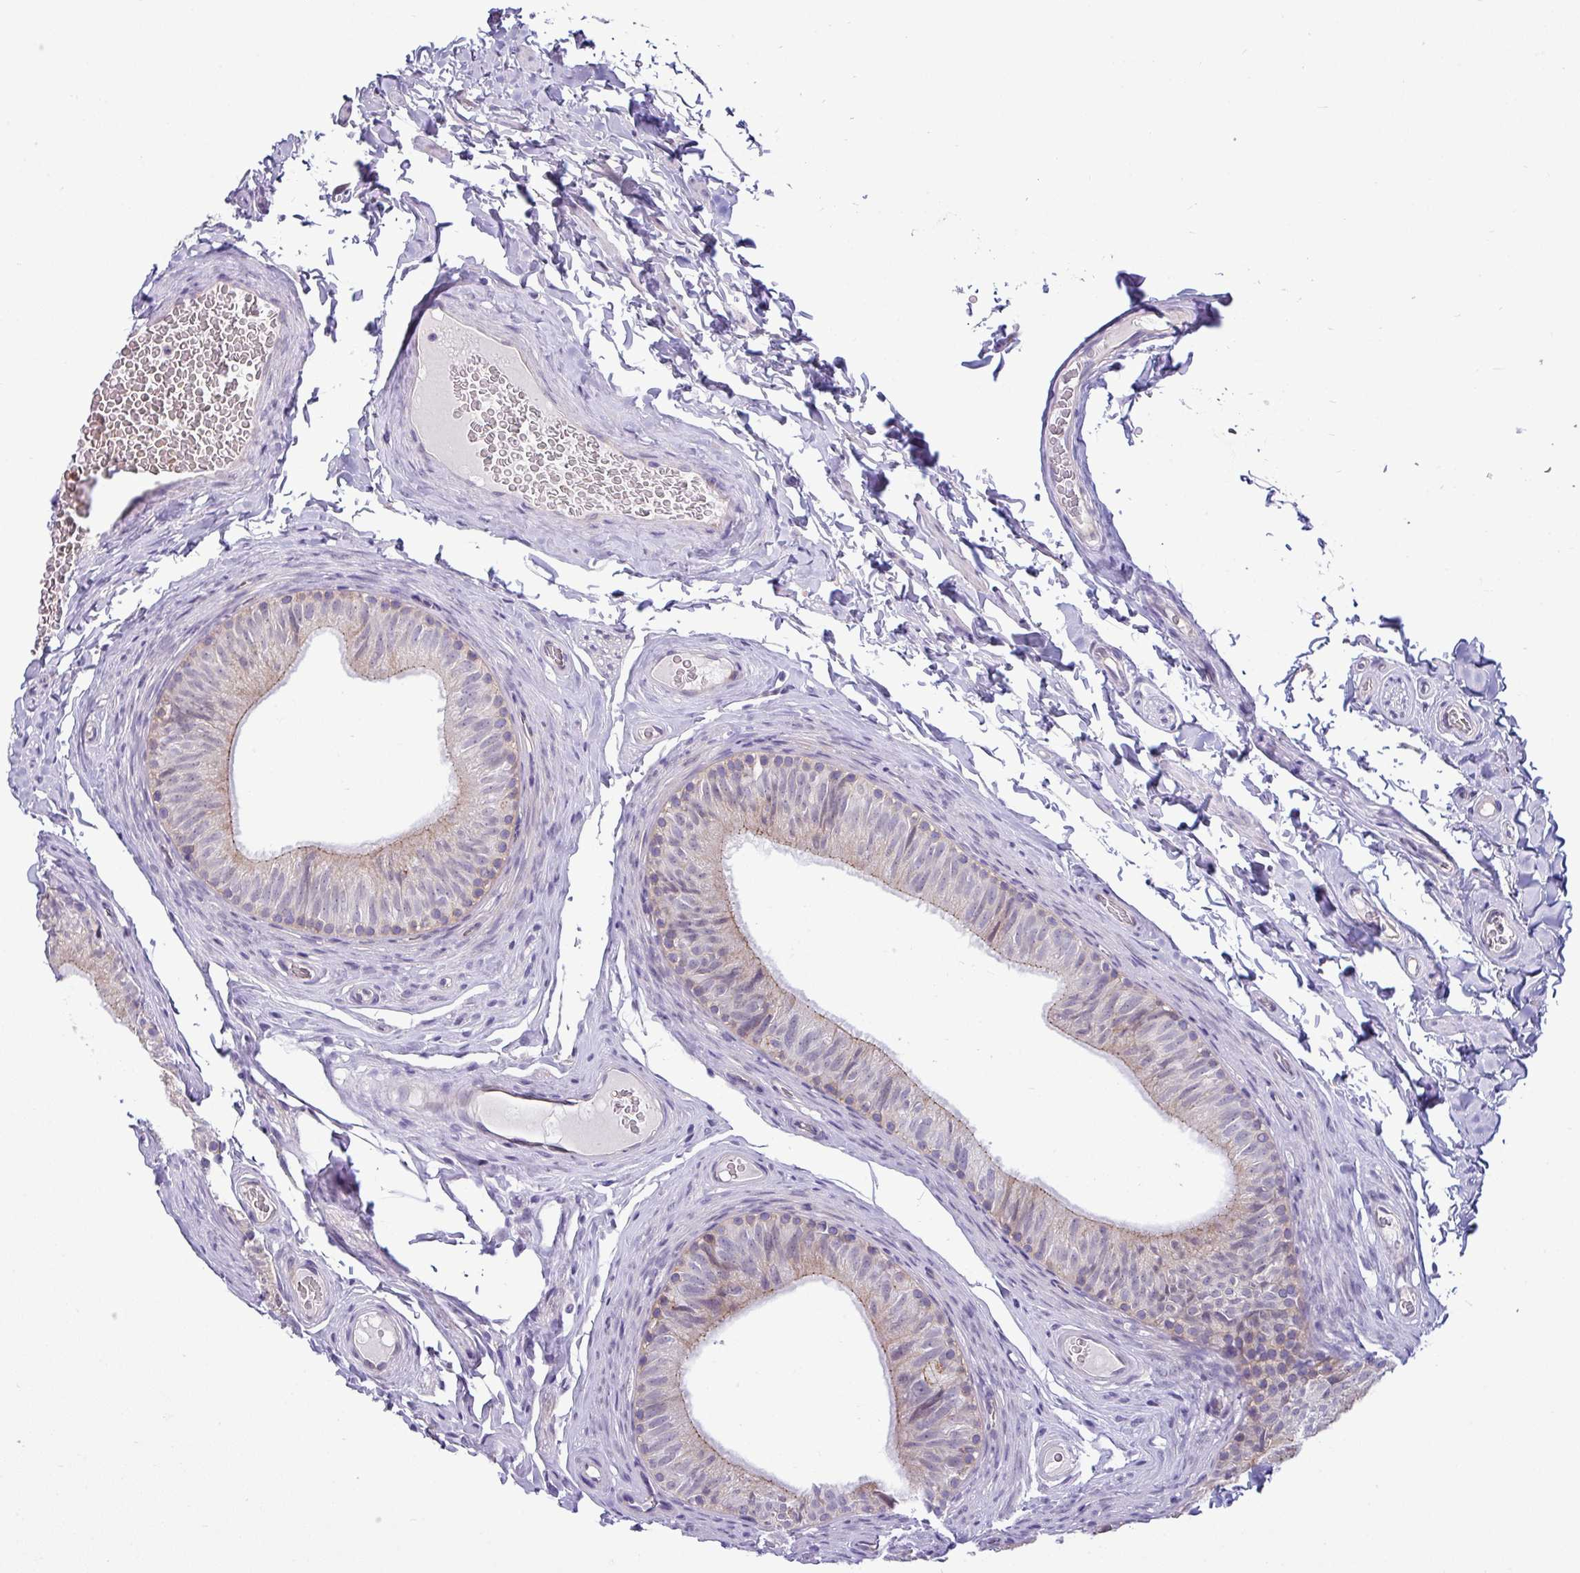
{"staining": {"intensity": "weak", "quantity": "25%-75%", "location": "cytoplasmic/membranous"}, "tissue": "epididymis", "cell_type": "Glandular cells", "image_type": "normal", "snomed": [{"axis": "morphology", "description": "Normal tissue, NOS"}, {"axis": "topography", "description": "Epididymis"}], "caption": "This photomicrograph demonstrates immunohistochemistry (IHC) staining of benign epididymis, with low weak cytoplasmic/membranous positivity in about 25%-75% of glandular cells.", "gene": "ACAP3", "patient": {"sex": "male", "age": 34}}